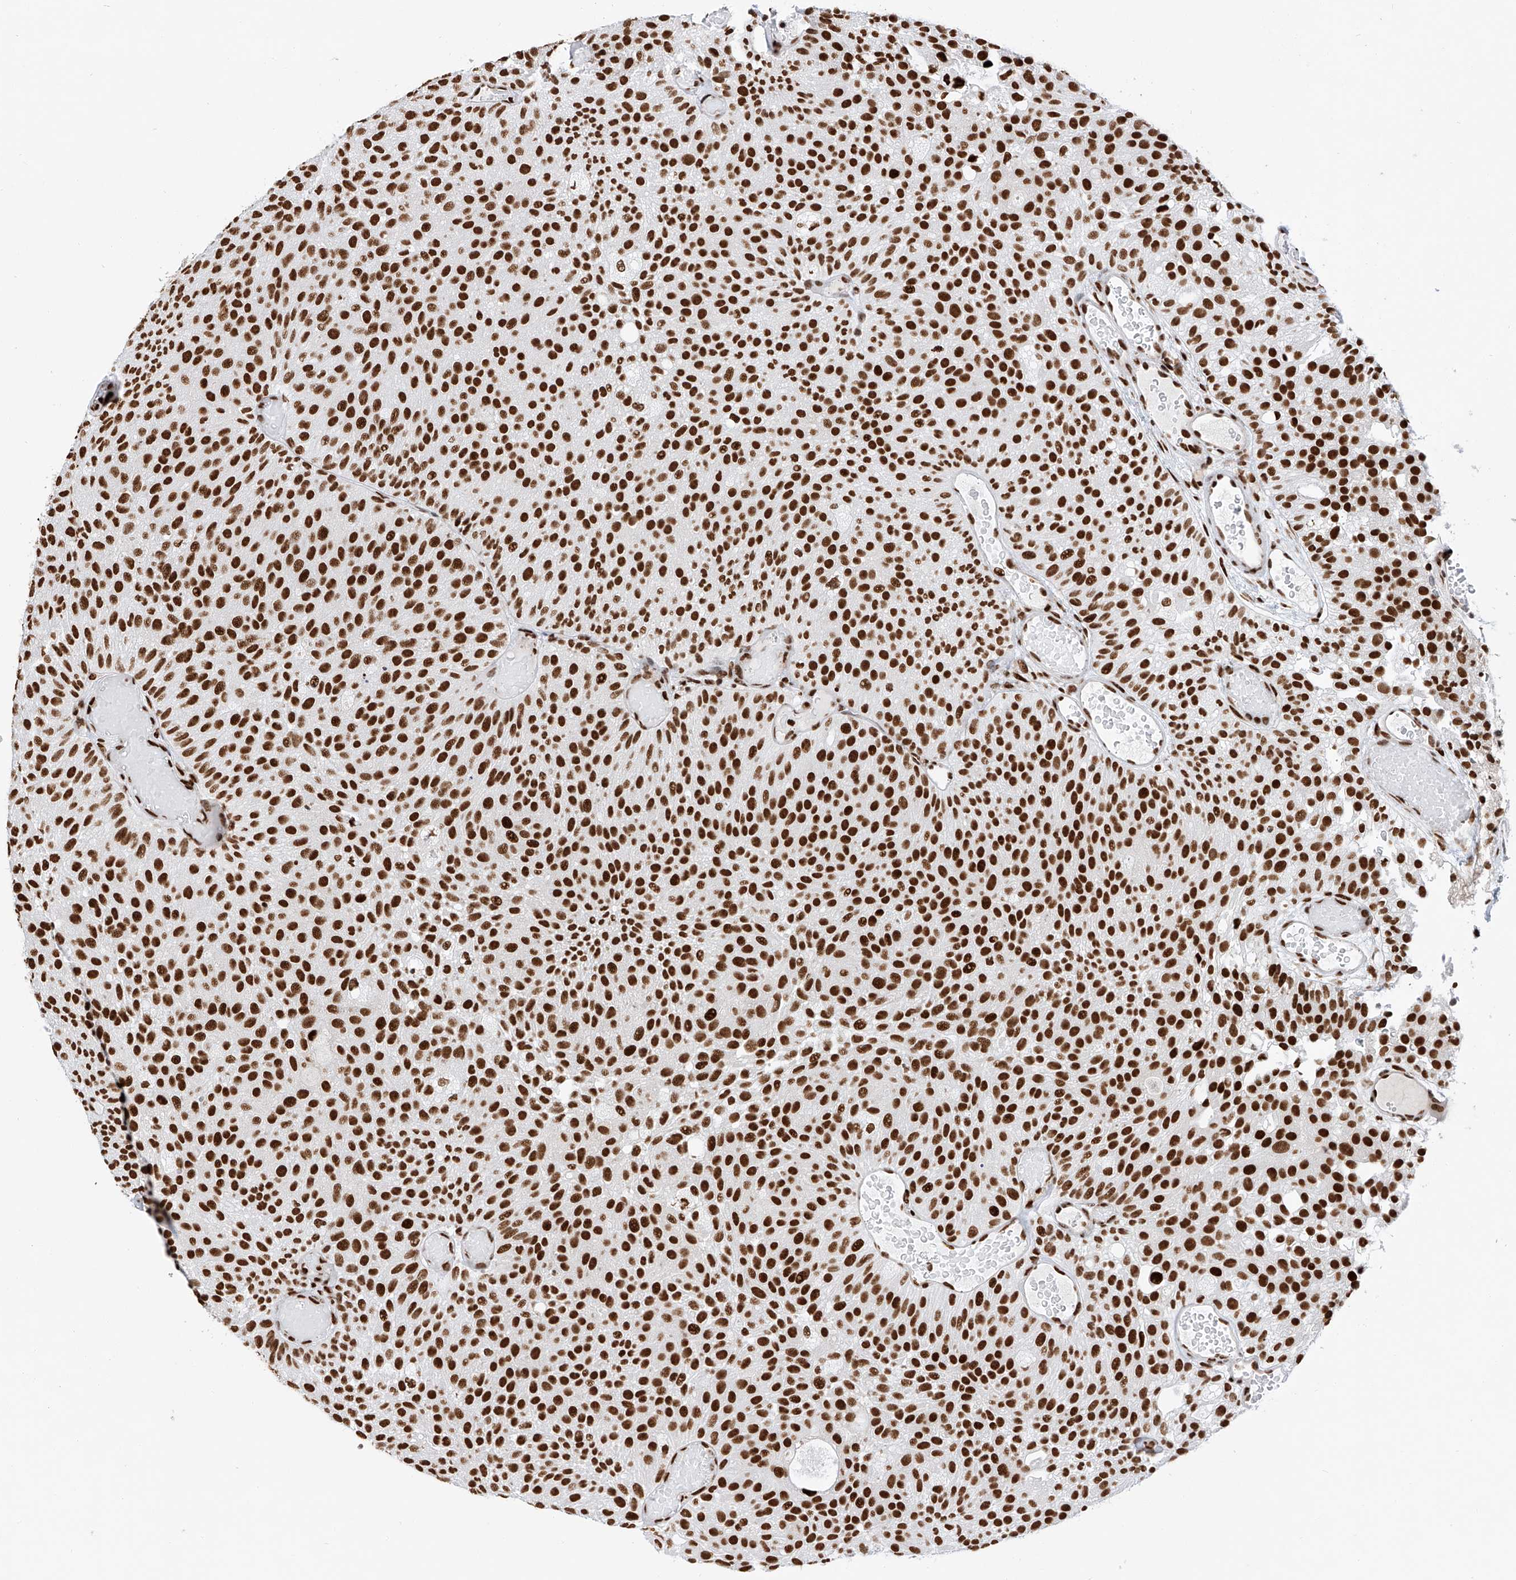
{"staining": {"intensity": "strong", "quantity": ">75%", "location": "nuclear"}, "tissue": "urothelial cancer", "cell_type": "Tumor cells", "image_type": "cancer", "snomed": [{"axis": "morphology", "description": "Urothelial carcinoma, Low grade"}, {"axis": "topography", "description": "Urinary bladder"}], "caption": "Urothelial carcinoma (low-grade) stained with a brown dye displays strong nuclear positive staining in approximately >75% of tumor cells.", "gene": "SRSF6", "patient": {"sex": "male", "age": 78}}